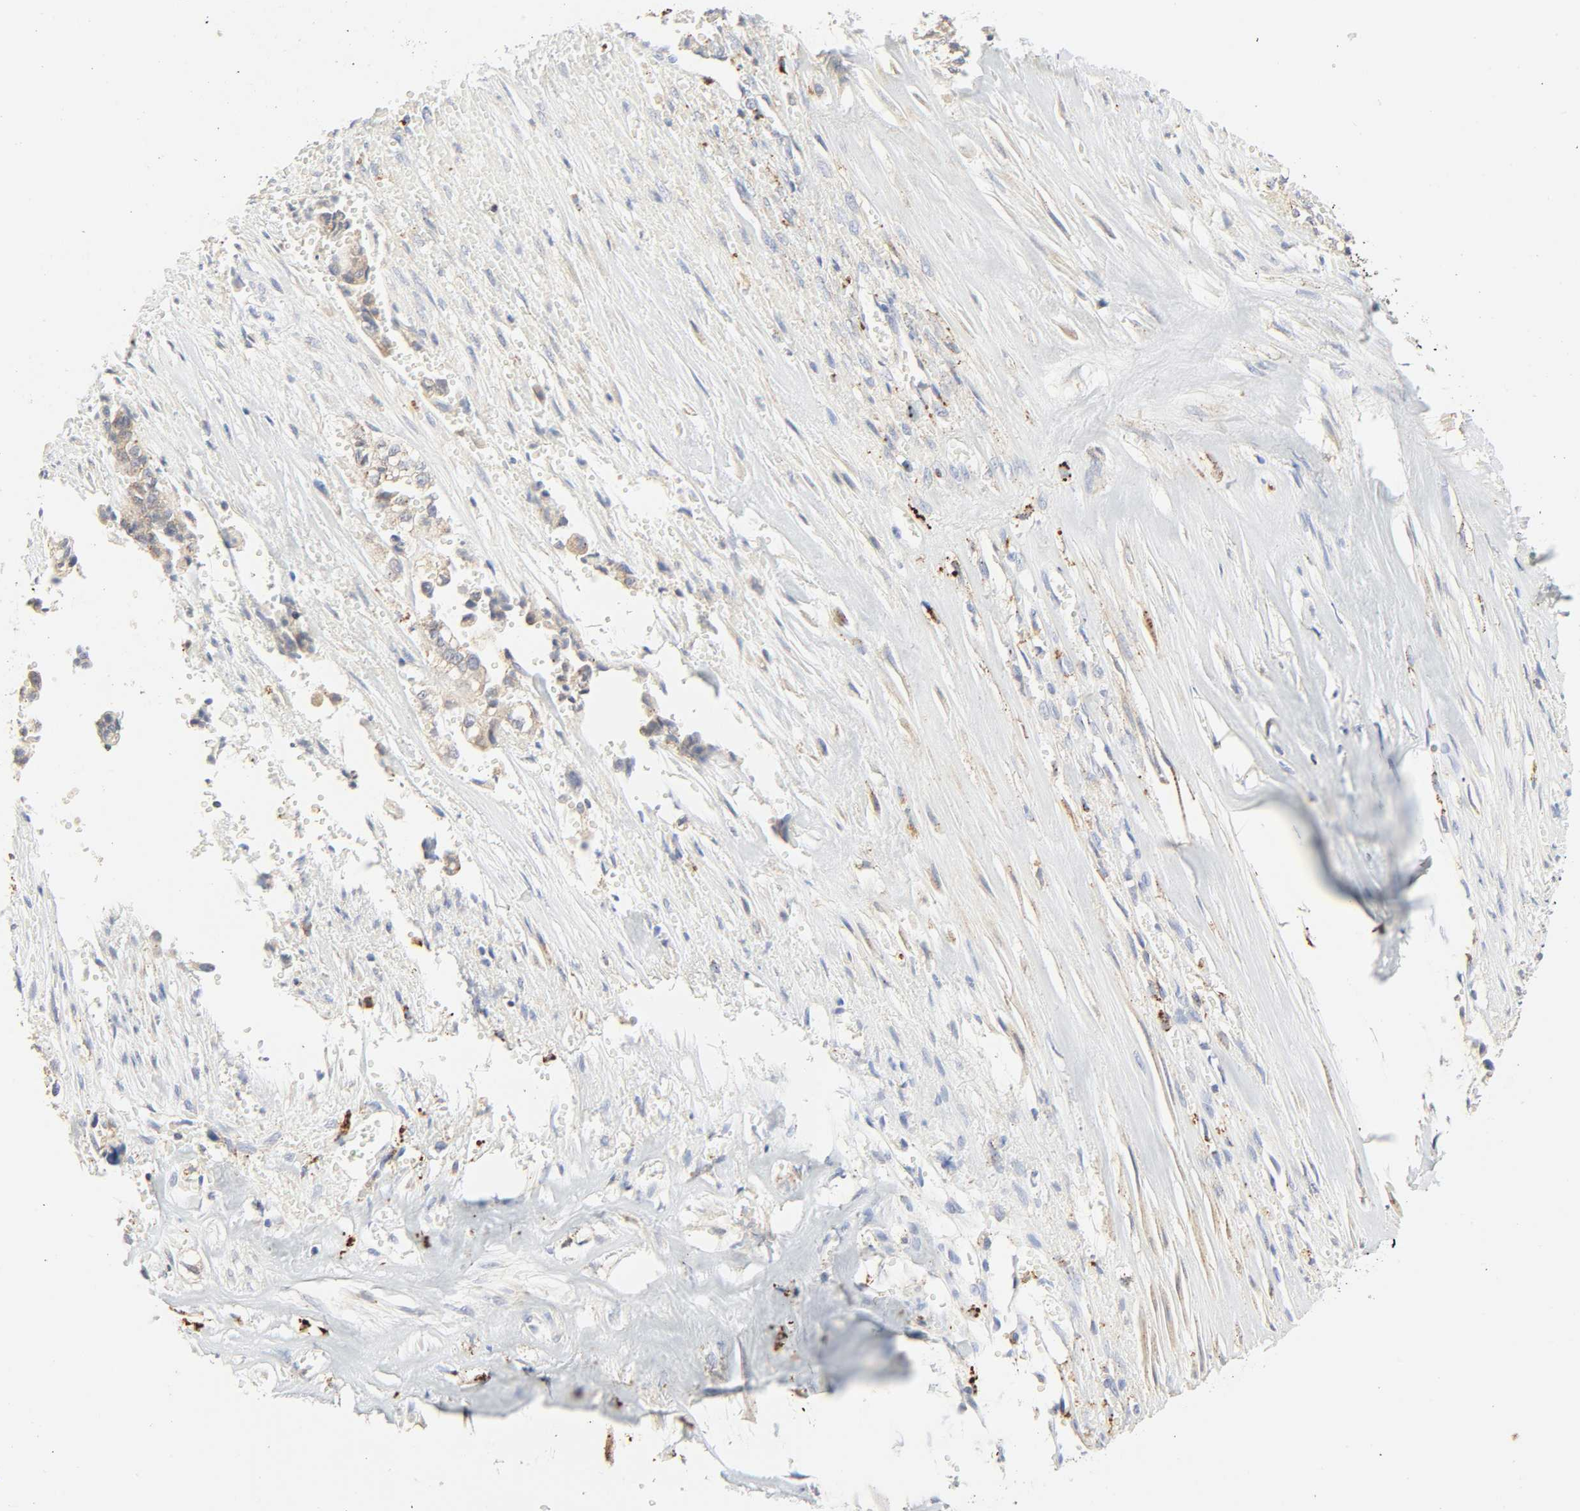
{"staining": {"intensity": "weak", "quantity": "25%-75%", "location": "cytoplasmic/membranous"}, "tissue": "liver cancer", "cell_type": "Tumor cells", "image_type": "cancer", "snomed": [{"axis": "morphology", "description": "Cholangiocarcinoma"}, {"axis": "topography", "description": "Liver"}], "caption": "Protein staining reveals weak cytoplasmic/membranous positivity in about 25%-75% of tumor cells in cholangiocarcinoma (liver).", "gene": "CAMK2A", "patient": {"sex": "female", "age": 70}}